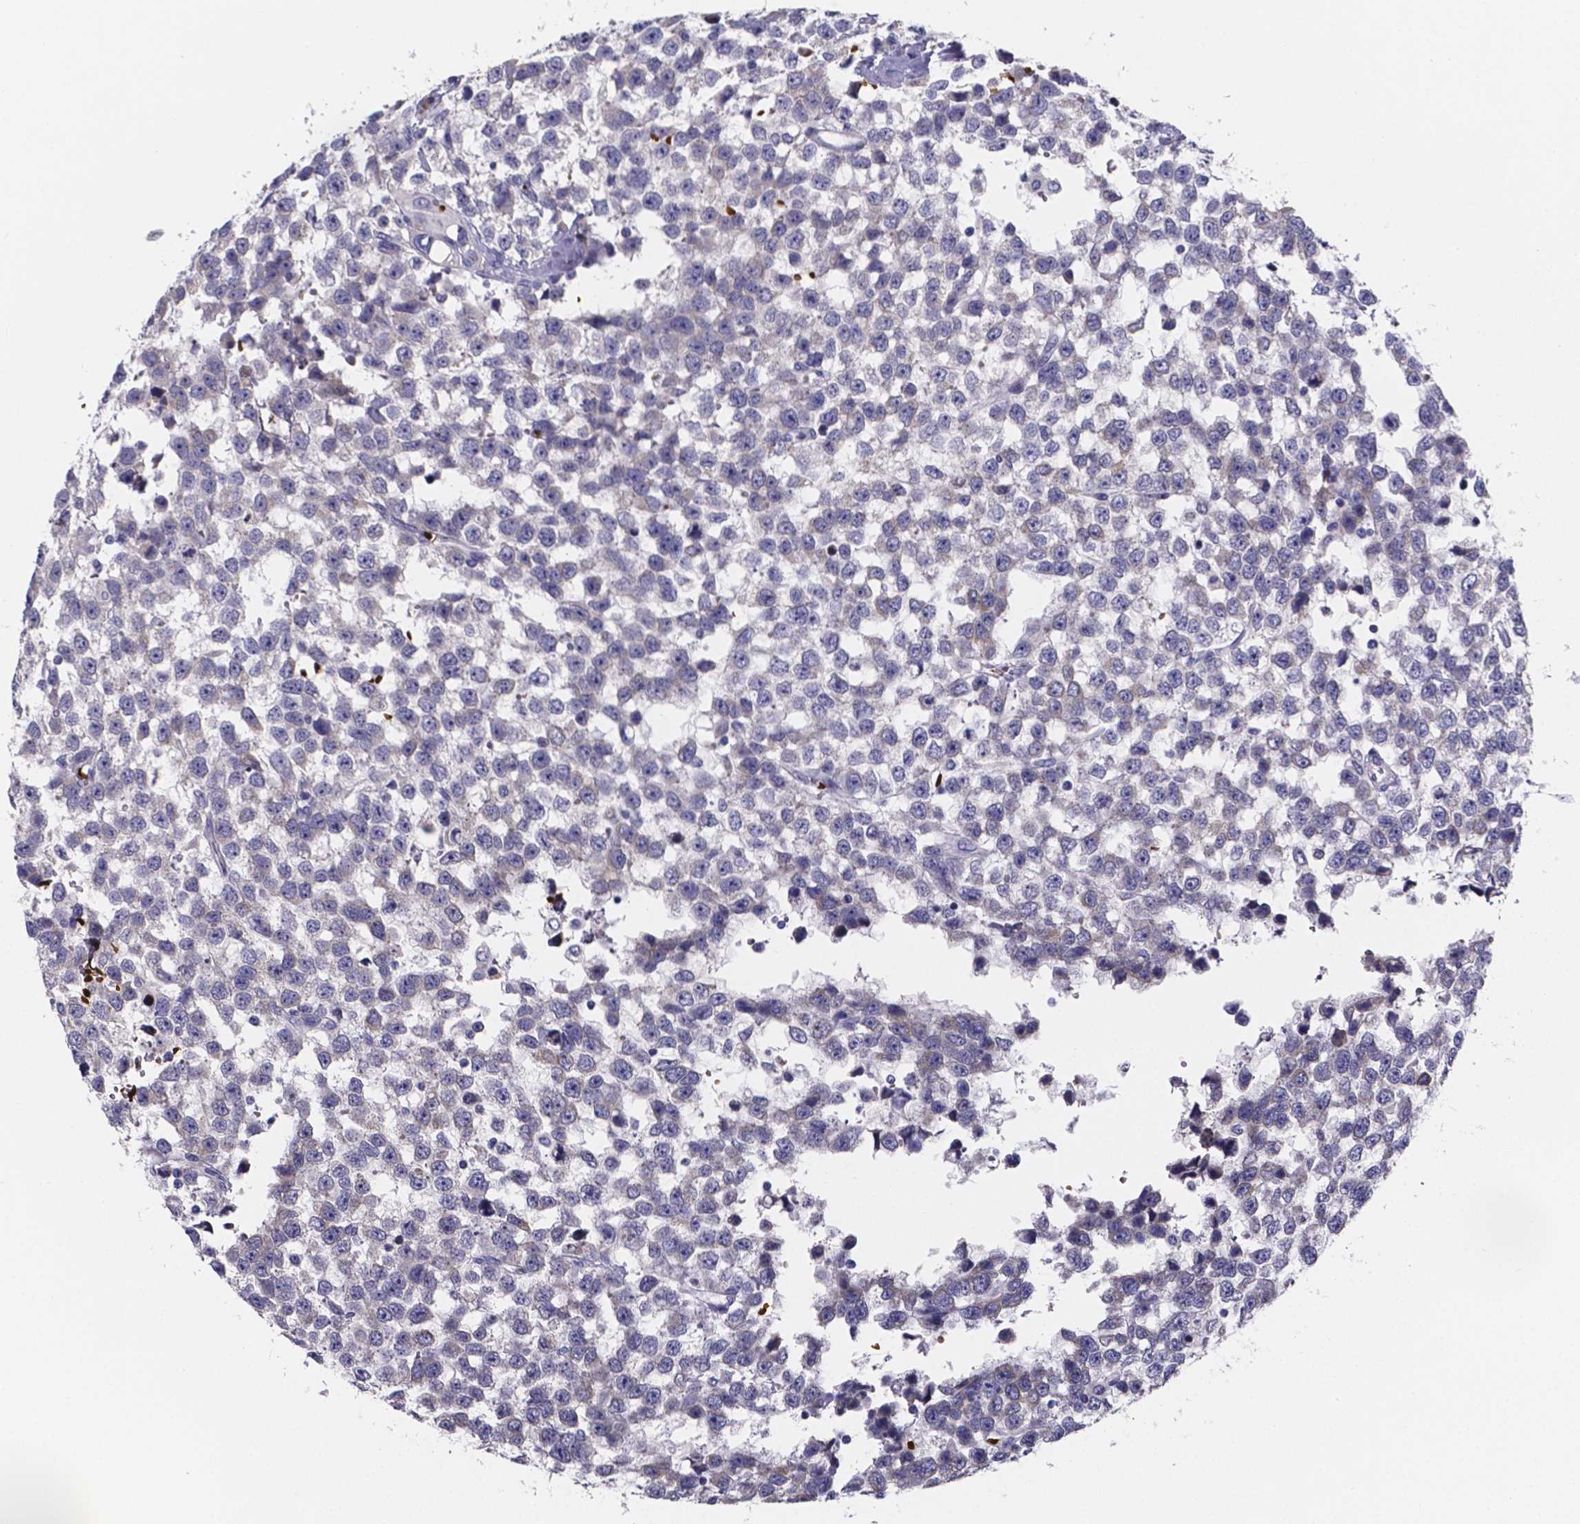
{"staining": {"intensity": "negative", "quantity": "none", "location": "none"}, "tissue": "testis cancer", "cell_type": "Tumor cells", "image_type": "cancer", "snomed": [{"axis": "morphology", "description": "Seminoma, NOS"}, {"axis": "topography", "description": "Testis"}], "caption": "Testis seminoma was stained to show a protein in brown. There is no significant staining in tumor cells. (Immunohistochemistry, brightfield microscopy, high magnification).", "gene": "GABRA3", "patient": {"sex": "male", "age": 34}}